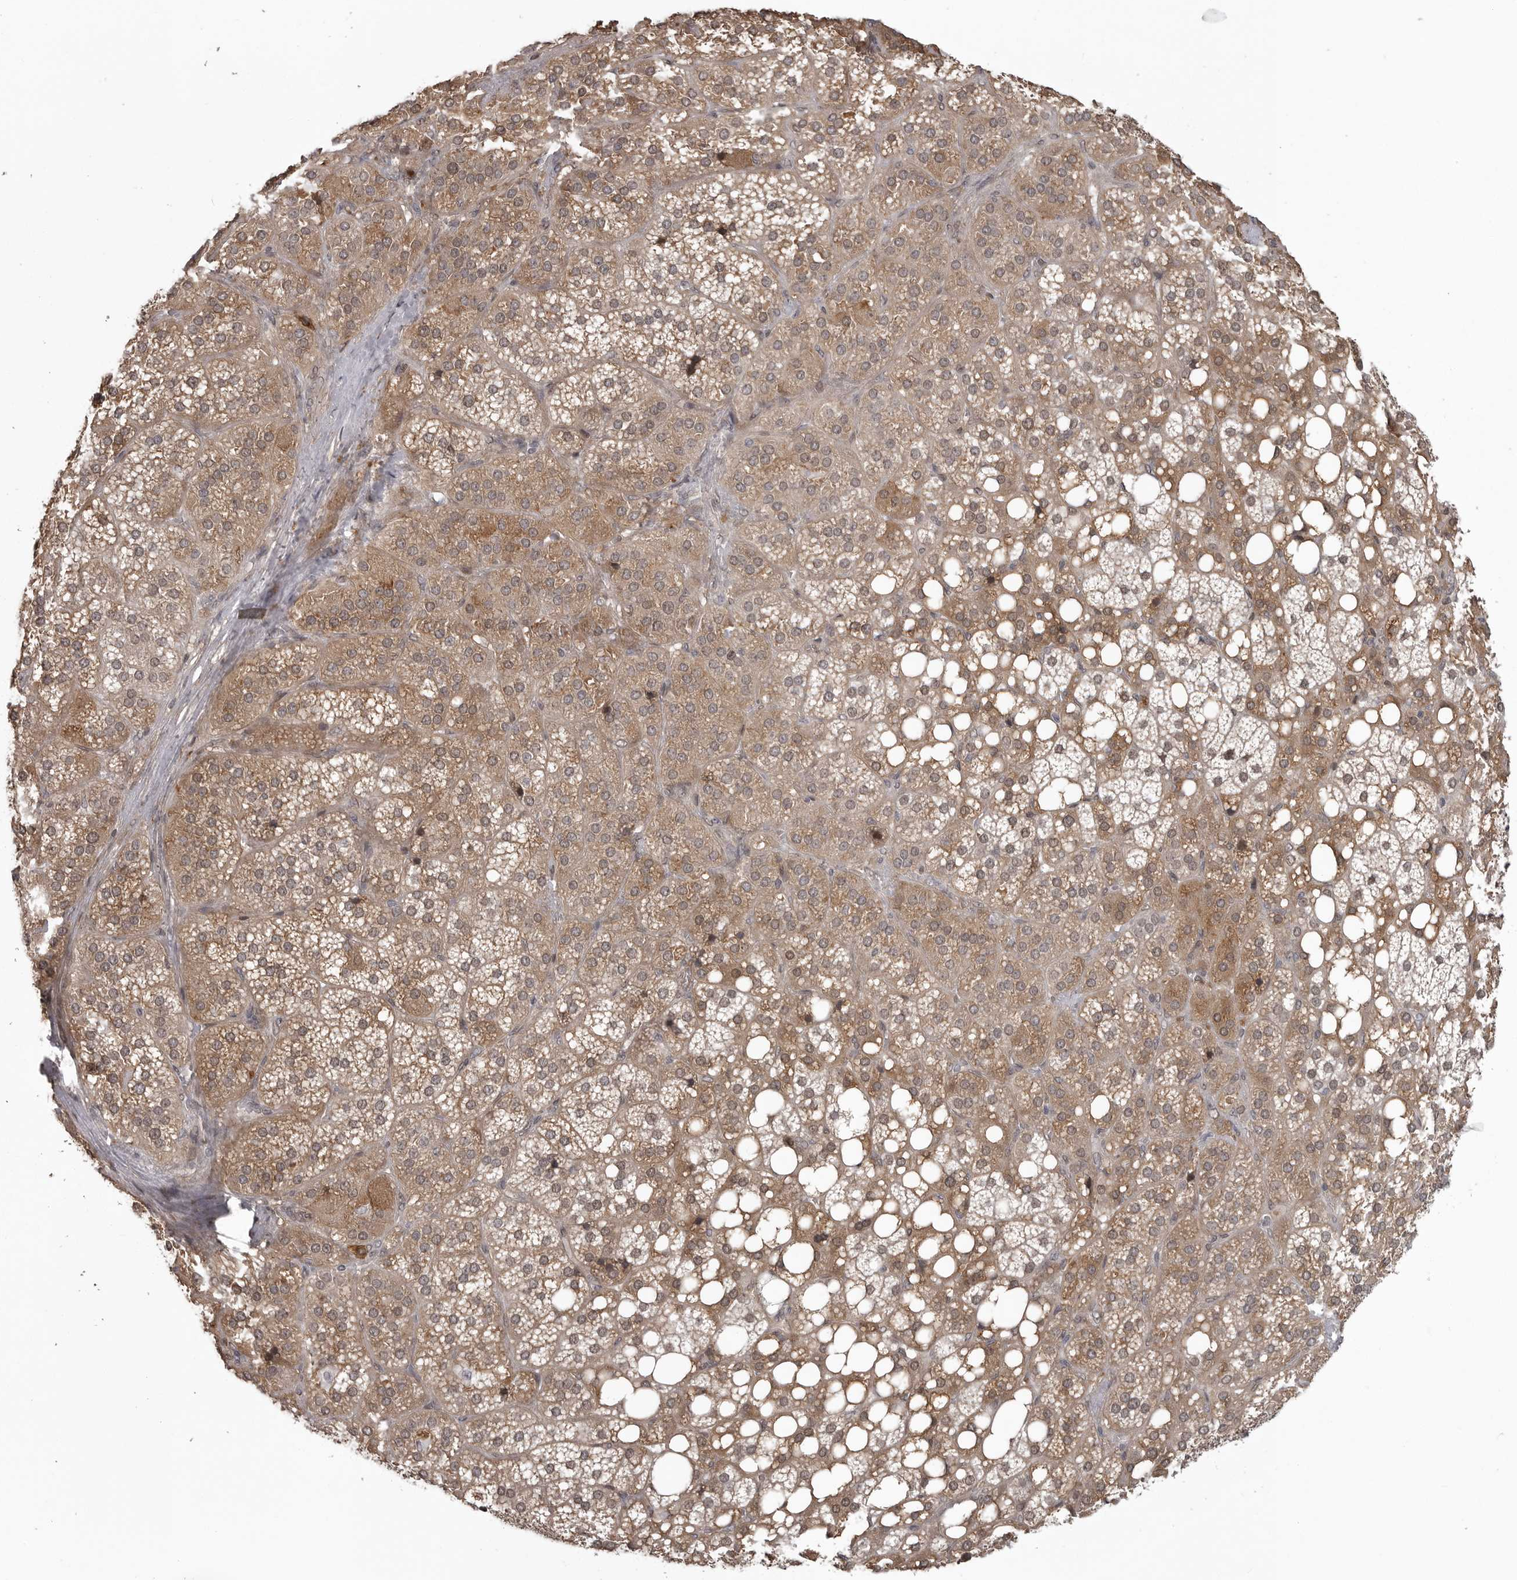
{"staining": {"intensity": "moderate", "quantity": ">75%", "location": "cytoplasmic/membranous,nuclear"}, "tissue": "adrenal gland", "cell_type": "Glandular cells", "image_type": "normal", "snomed": [{"axis": "morphology", "description": "Normal tissue, NOS"}, {"axis": "topography", "description": "Adrenal gland"}], "caption": "Protein expression analysis of normal adrenal gland reveals moderate cytoplasmic/membranous,nuclear positivity in approximately >75% of glandular cells. (Brightfield microscopy of DAB IHC at high magnification).", "gene": "SNX16", "patient": {"sex": "female", "age": 59}}